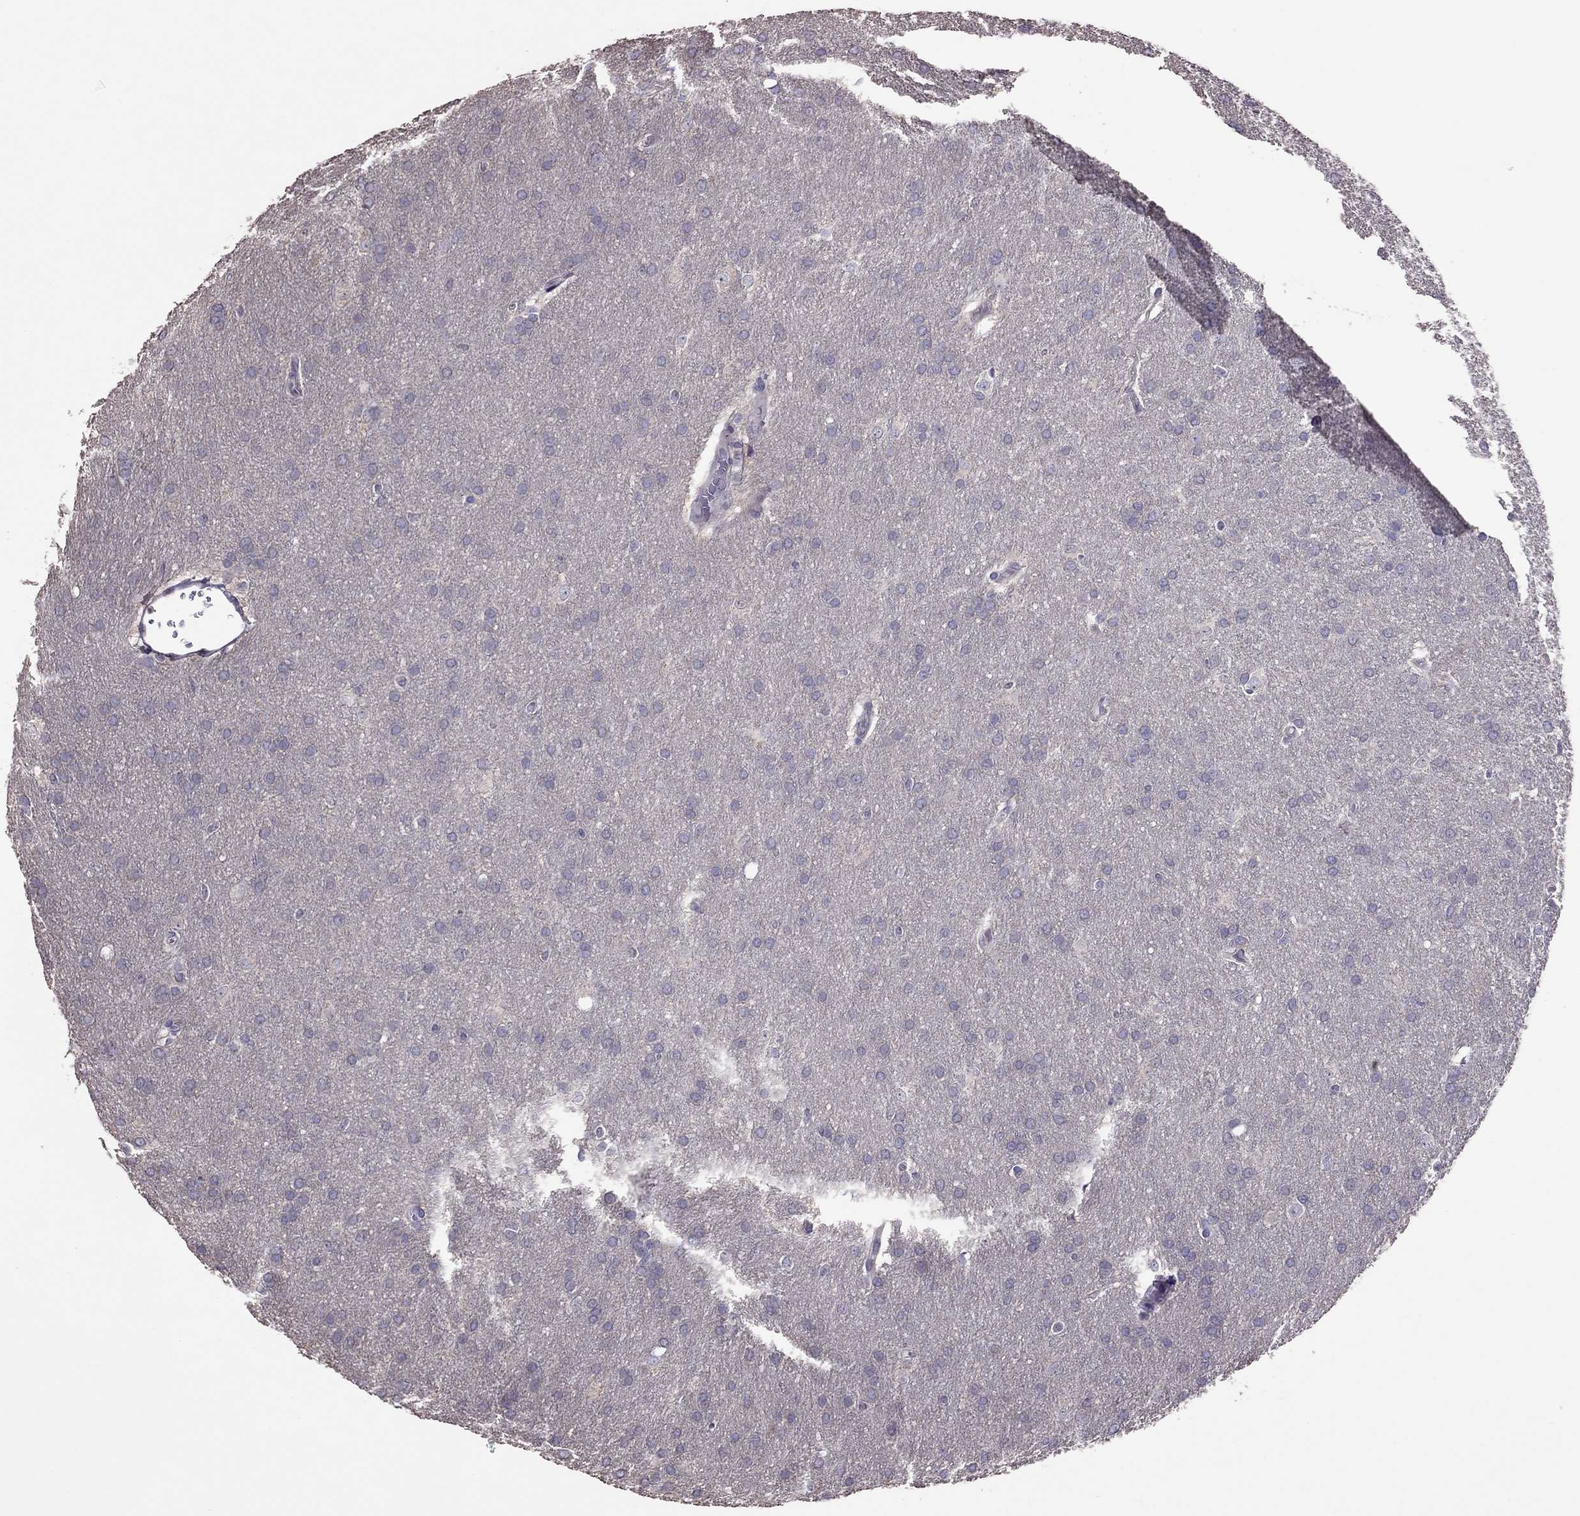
{"staining": {"intensity": "negative", "quantity": "none", "location": "none"}, "tissue": "glioma", "cell_type": "Tumor cells", "image_type": "cancer", "snomed": [{"axis": "morphology", "description": "Glioma, malignant, Low grade"}, {"axis": "topography", "description": "Brain"}], "caption": "Immunohistochemistry (IHC) of human malignant glioma (low-grade) shows no staining in tumor cells.", "gene": "LRRC46", "patient": {"sex": "female", "age": 32}}